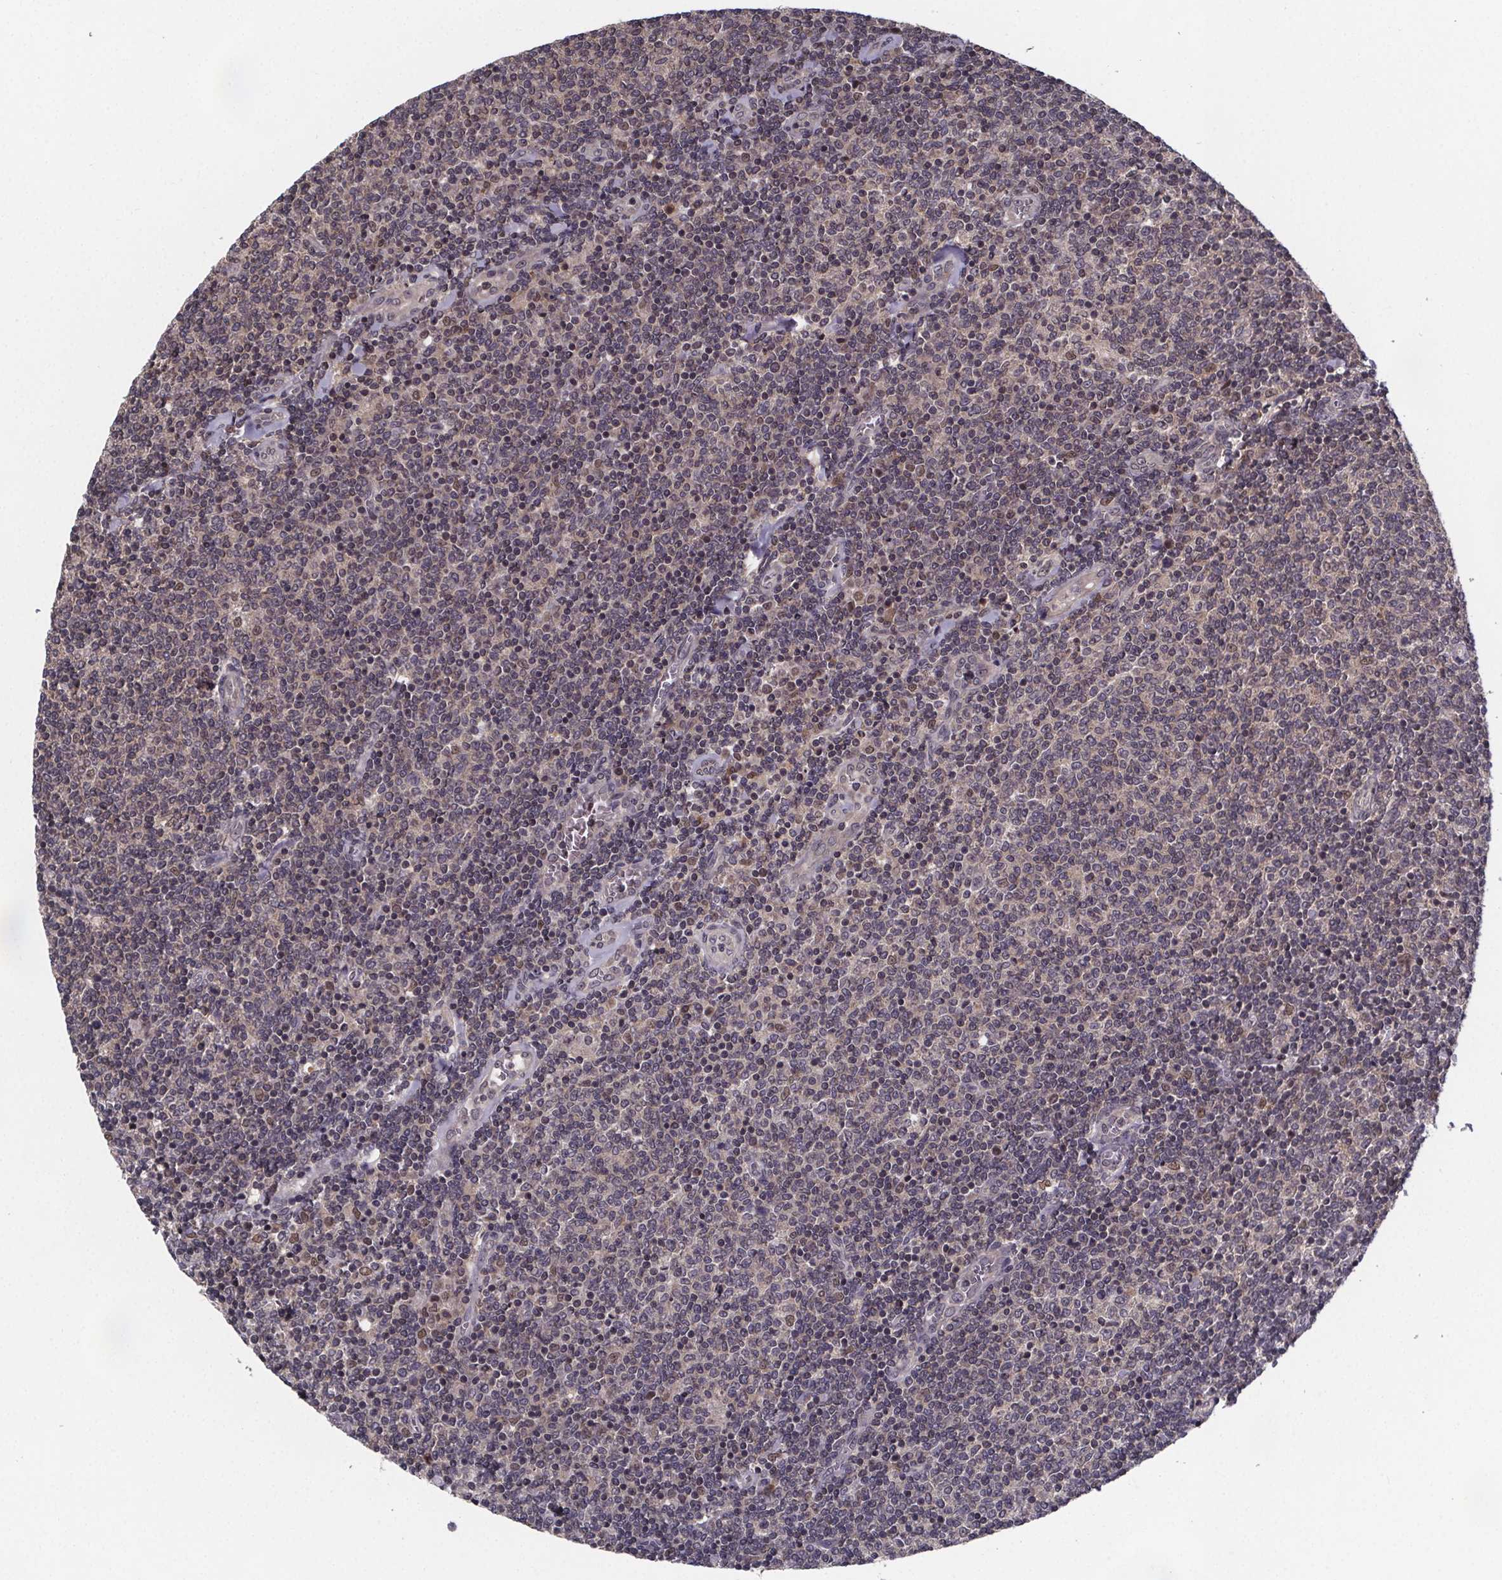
{"staining": {"intensity": "weak", "quantity": "<25%", "location": "cytoplasmic/membranous"}, "tissue": "lymphoma", "cell_type": "Tumor cells", "image_type": "cancer", "snomed": [{"axis": "morphology", "description": "Malignant lymphoma, non-Hodgkin's type, Low grade"}, {"axis": "topography", "description": "Lymph node"}], "caption": "DAB (3,3'-diaminobenzidine) immunohistochemical staining of low-grade malignant lymphoma, non-Hodgkin's type reveals no significant positivity in tumor cells.", "gene": "FN3KRP", "patient": {"sex": "male", "age": 52}}